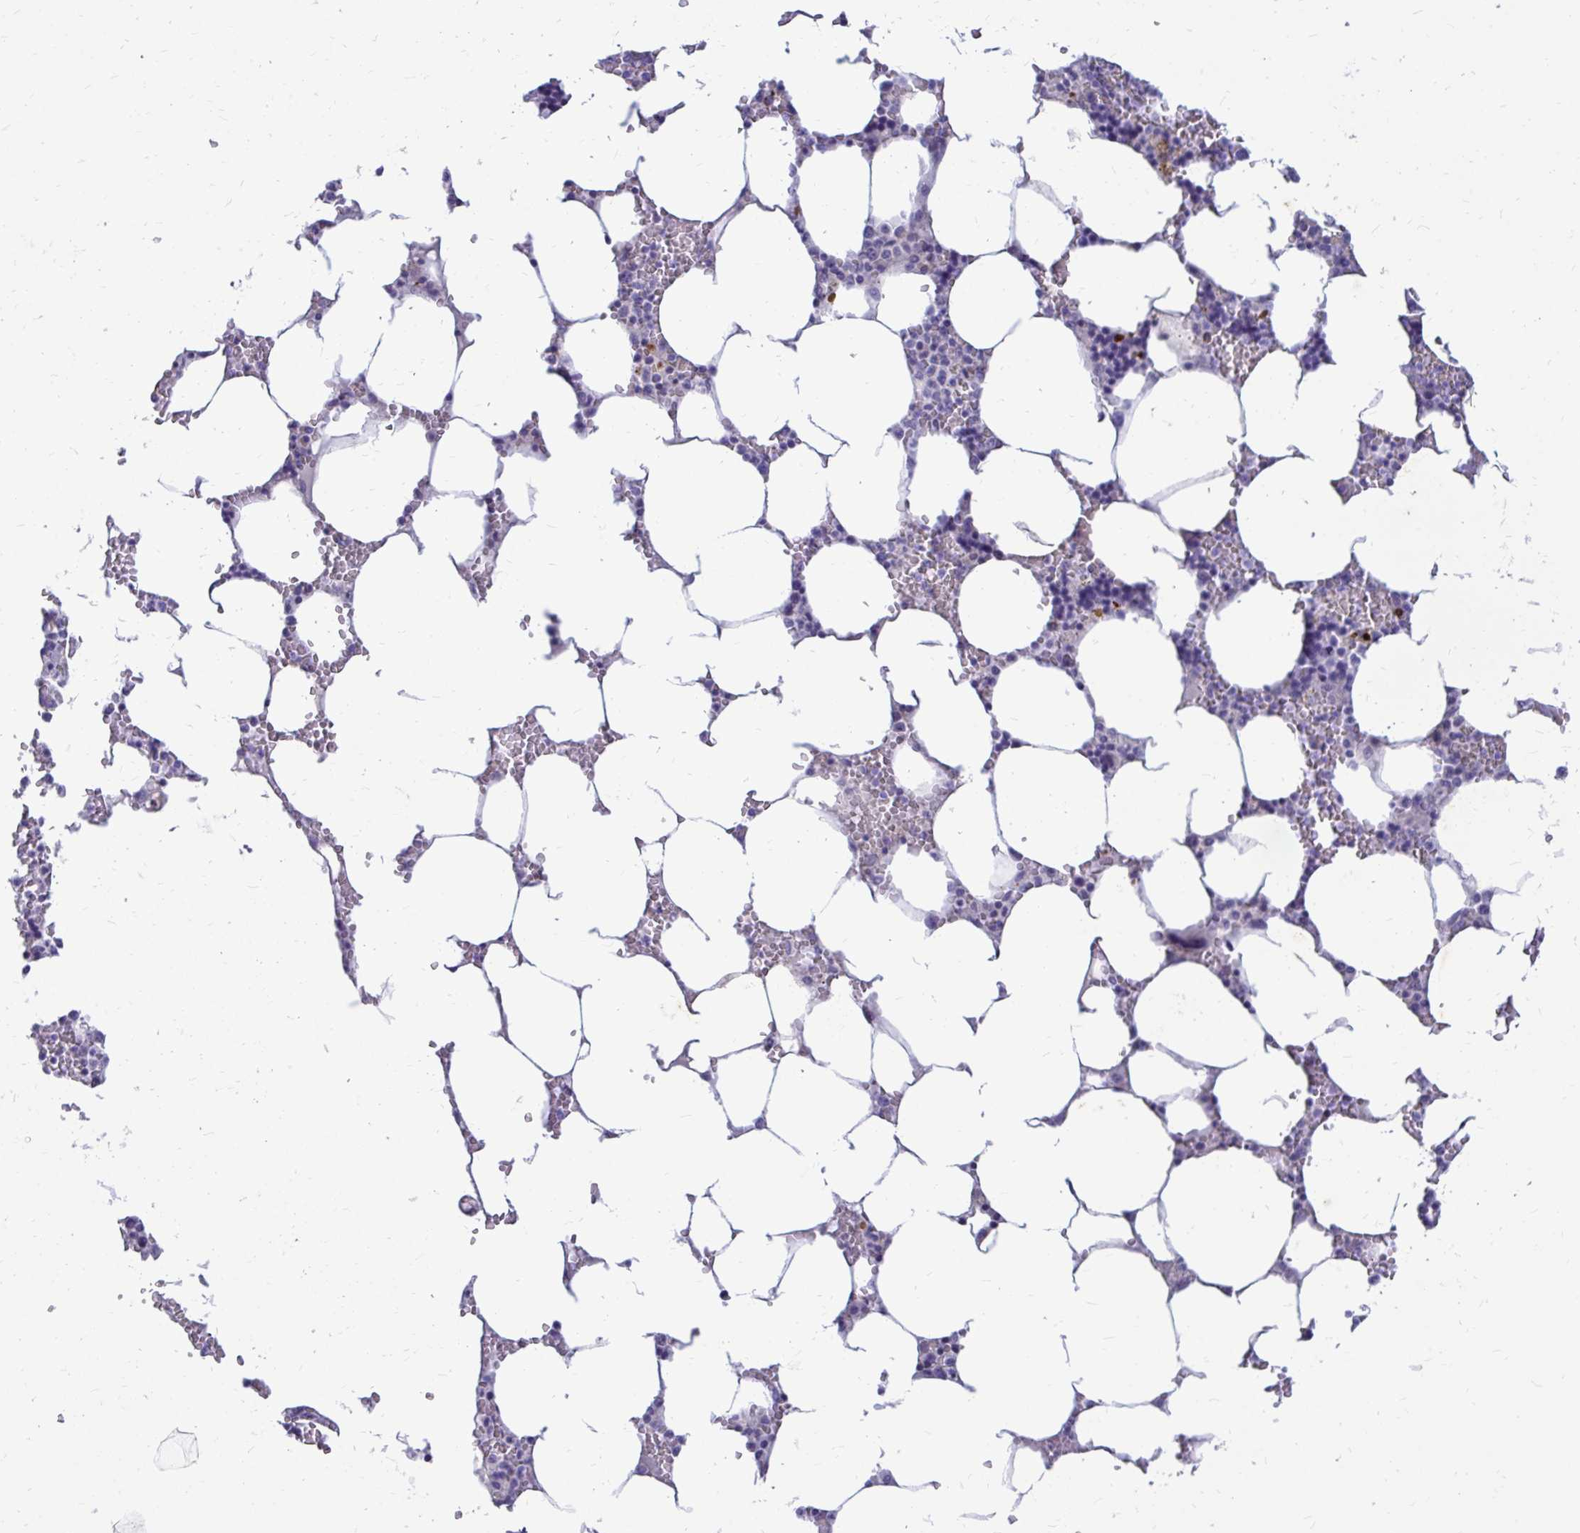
{"staining": {"intensity": "moderate", "quantity": "<25%", "location": "cytoplasmic/membranous"}, "tissue": "bone marrow", "cell_type": "Hematopoietic cells", "image_type": "normal", "snomed": [{"axis": "morphology", "description": "Normal tissue, NOS"}, {"axis": "topography", "description": "Bone marrow"}], "caption": "Immunohistochemistry (IHC) photomicrograph of unremarkable human bone marrow stained for a protein (brown), which reveals low levels of moderate cytoplasmic/membranous staining in about <25% of hematopoietic cells.", "gene": "NANOGNB", "patient": {"sex": "male", "age": 64}}